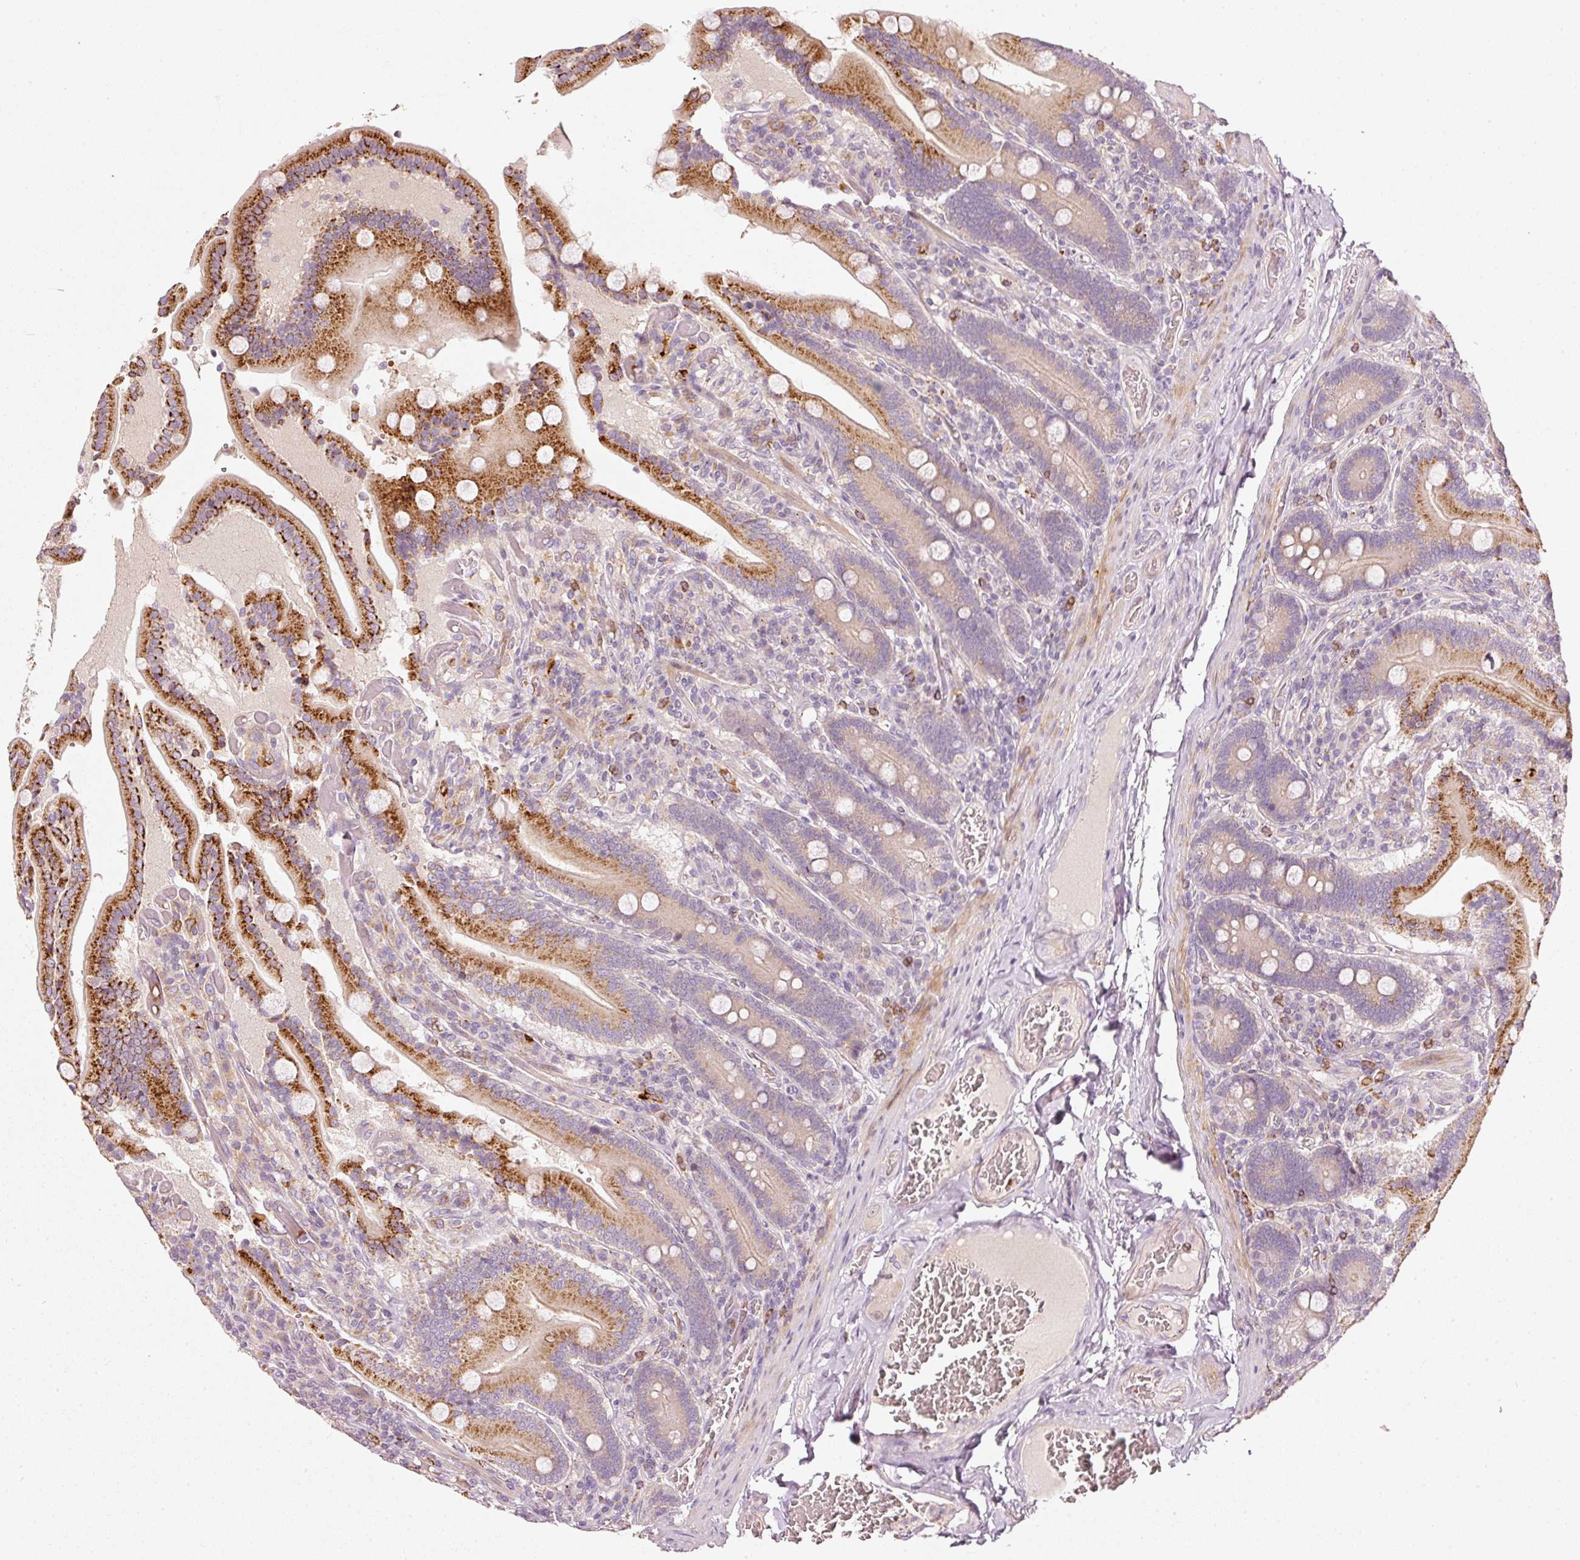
{"staining": {"intensity": "strong", "quantity": "25%-75%", "location": "cytoplasmic/membranous"}, "tissue": "duodenum", "cell_type": "Glandular cells", "image_type": "normal", "snomed": [{"axis": "morphology", "description": "Normal tissue, NOS"}, {"axis": "topography", "description": "Duodenum"}], "caption": "High-magnification brightfield microscopy of benign duodenum stained with DAB (3,3'-diaminobenzidine) (brown) and counterstained with hematoxylin (blue). glandular cells exhibit strong cytoplasmic/membranous positivity is seen in about25%-75% of cells. (IHC, brightfield microscopy, high magnification).", "gene": "KLHL21", "patient": {"sex": "female", "age": 62}}